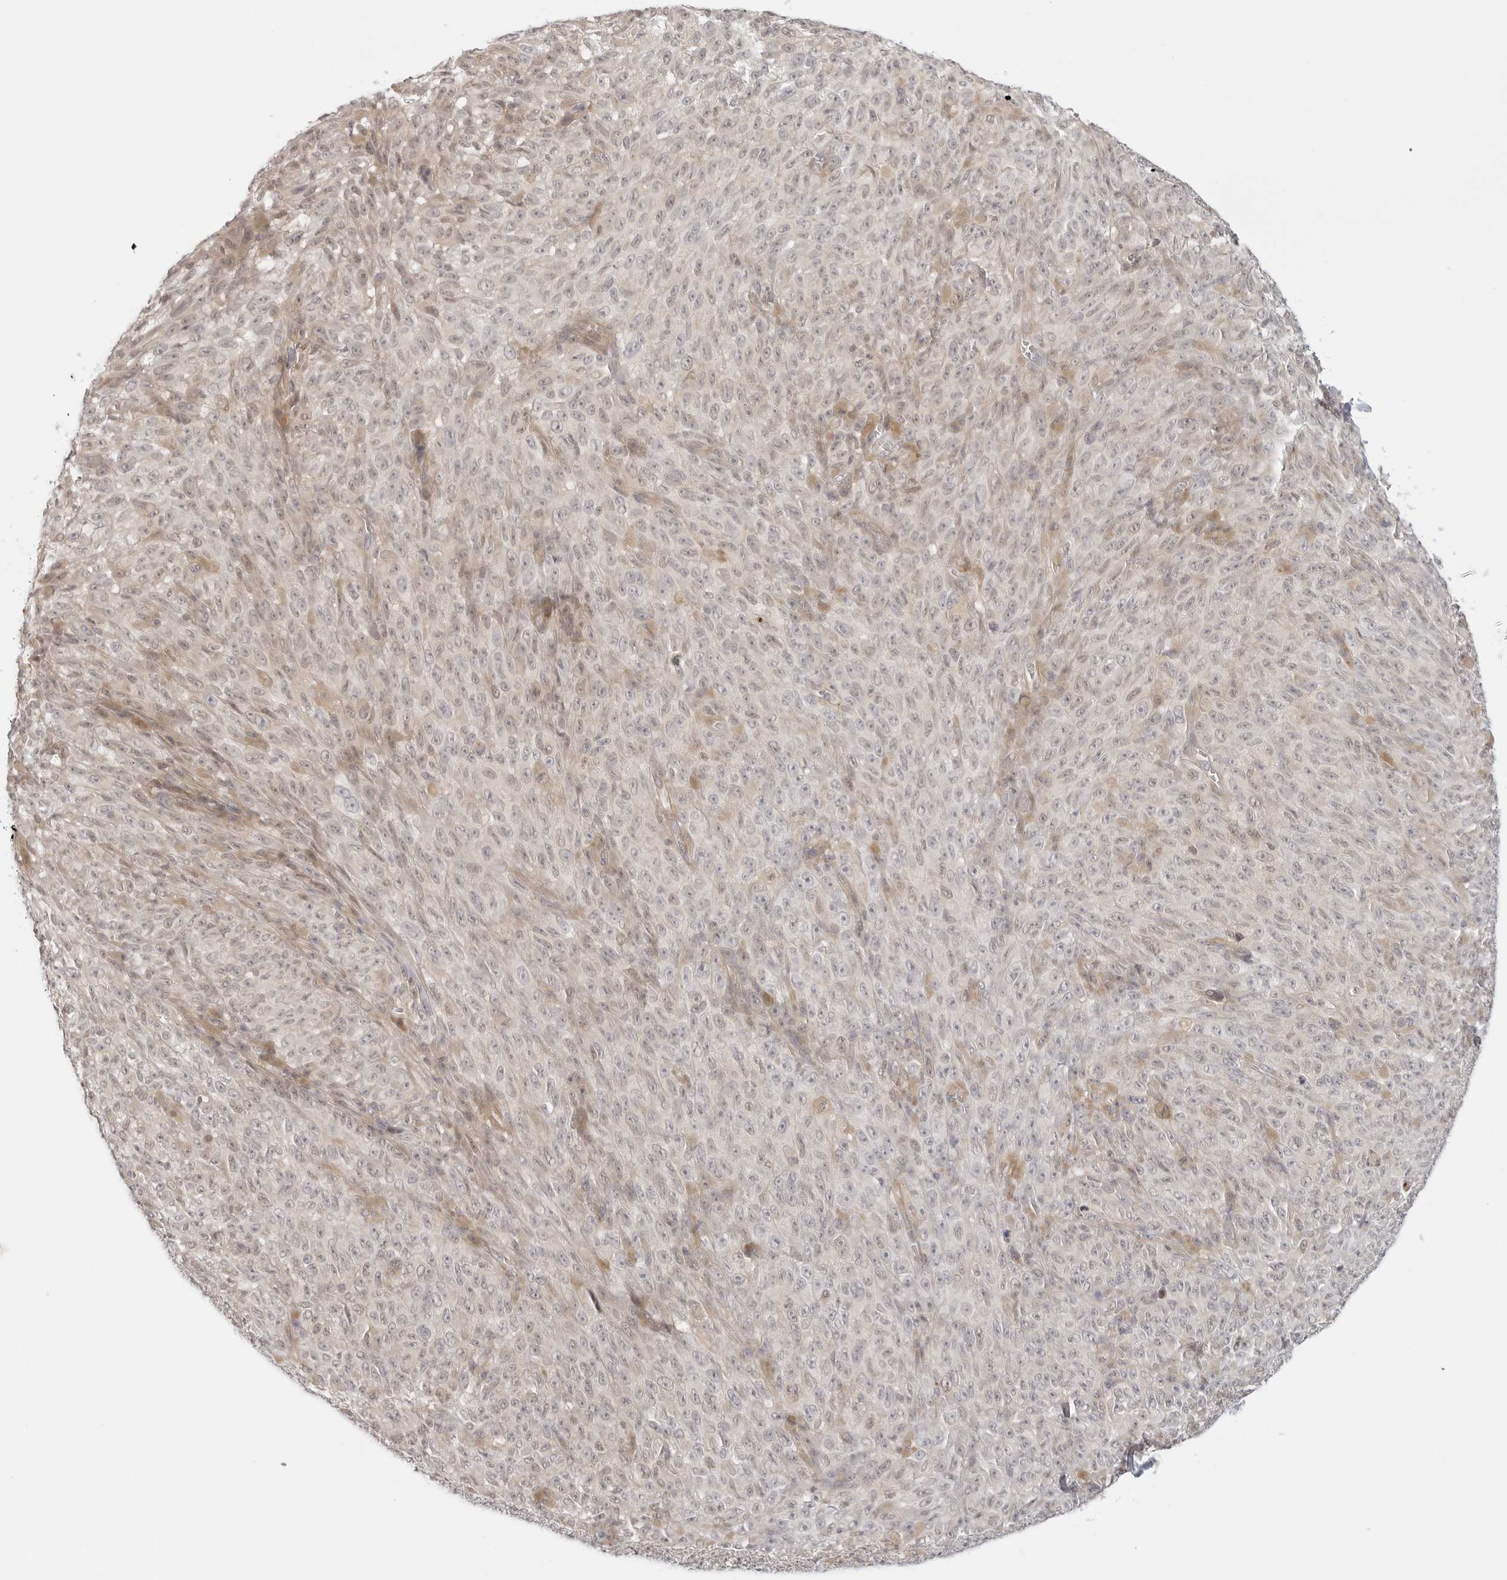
{"staining": {"intensity": "weak", "quantity": "<25%", "location": "cytoplasmic/membranous"}, "tissue": "melanoma", "cell_type": "Tumor cells", "image_type": "cancer", "snomed": [{"axis": "morphology", "description": "Malignant melanoma, NOS"}, {"axis": "topography", "description": "Skin"}], "caption": "Tumor cells show no significant protein positivity in malignant melanoma.", "gene": "TCP1", "patient": {"sex": "female", "age": 82}}